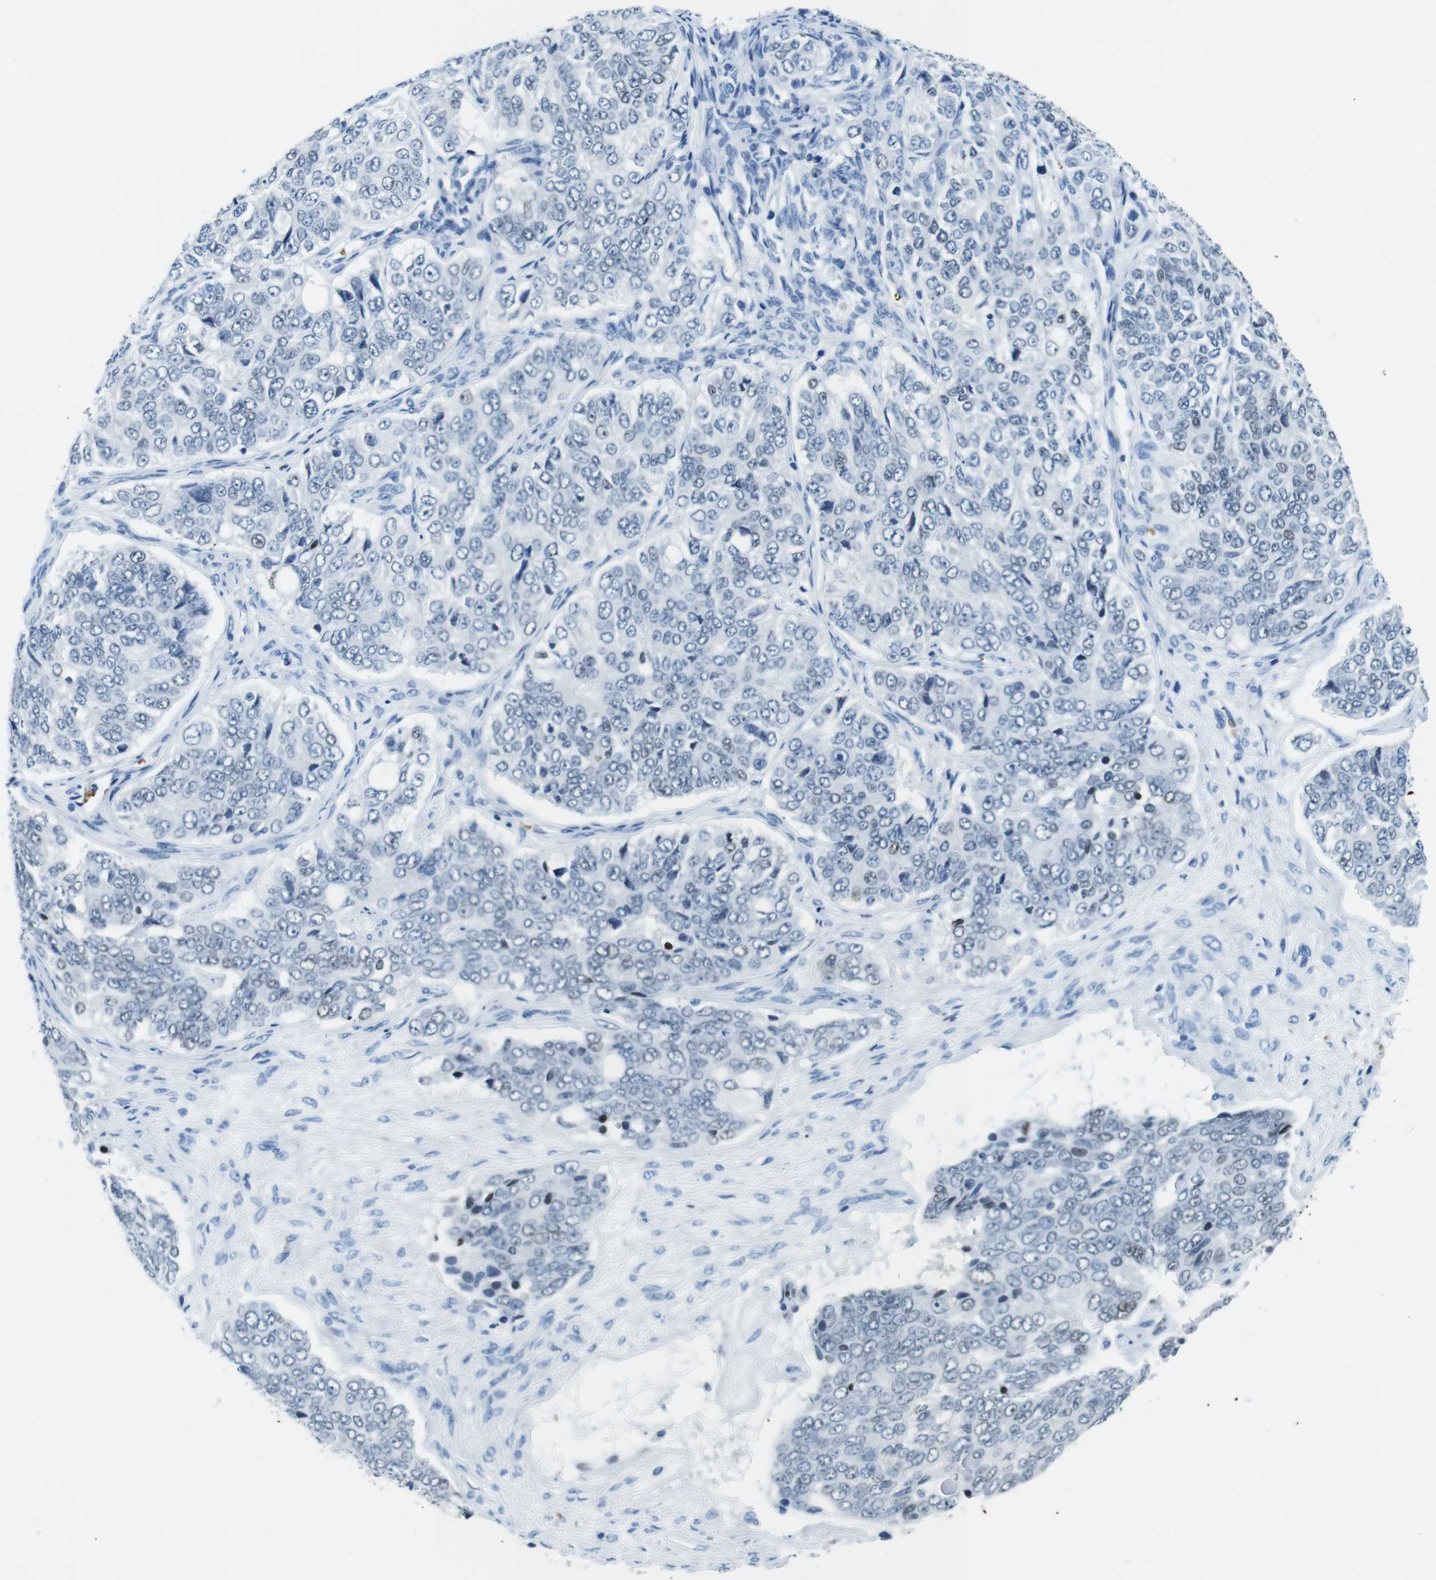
{"staining": {"intensity": "negative", "quantity": "none", "location": "none"}, "tissue": "ovarian cancer", "cell_type": "Tumor cells", "image_type": "cancer", "snomed": [{"axis": "morphology", "description": "Carcinoma, endometroid"}, {"axis": "topography", "description": "Ovary"}], "caption": "An immunohistochemistry (IHC) image of endometroid carcinoma (ovarian) is shown. There is no staining in tumor cells of endometroid carcinoma (ovarian).", "gene": "TFAP2C", "patient": {"sex": "female", "age": 51}}